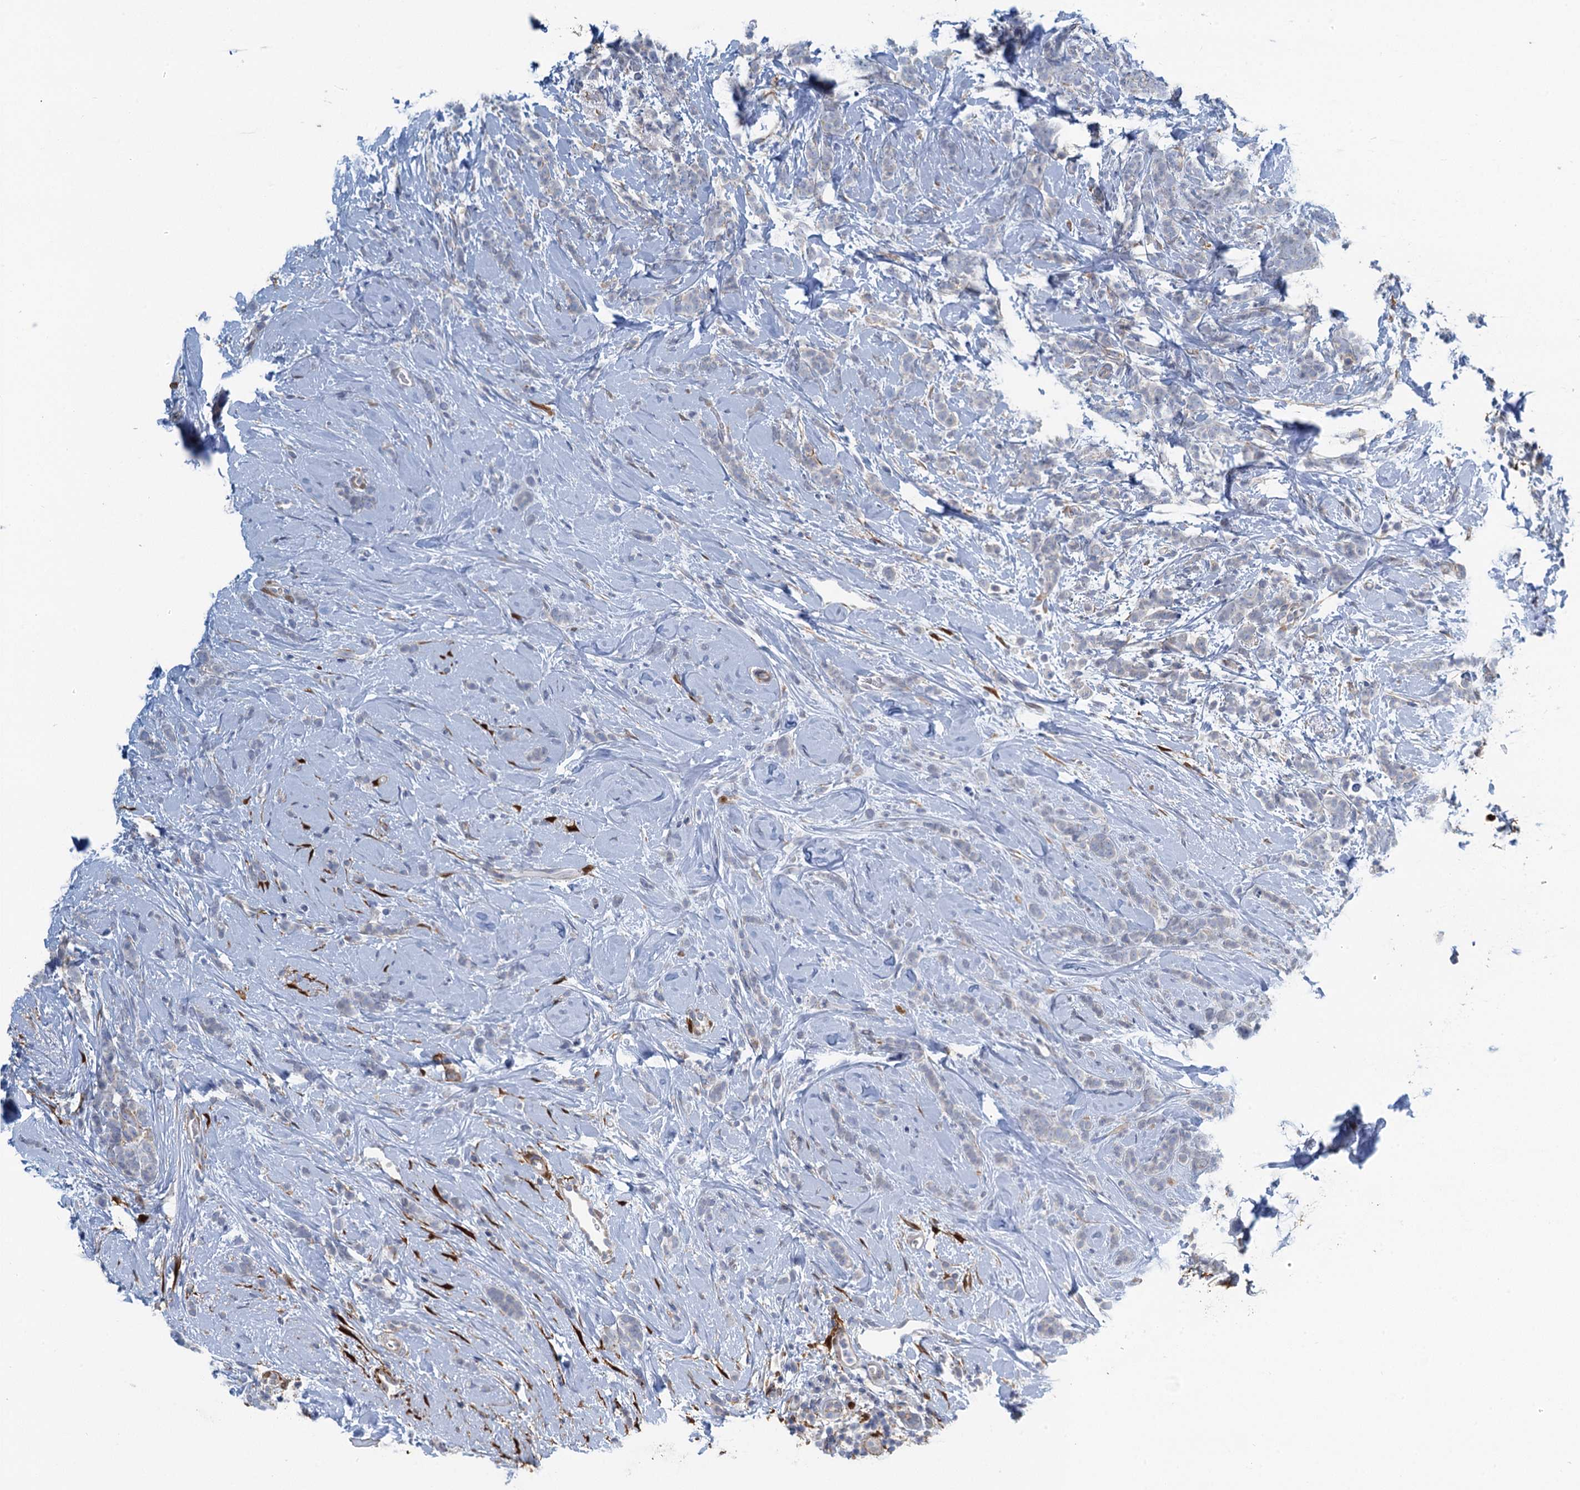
{"staining": {"intensity": "negative", "quantity": "none", "location": "none"}, "tissue": "breast cancer", "cell_type": "Tumor cells", "image_type": "cancer", "snomed": [{"axis": "morphology", "description": "Lobular carcinoma"}, {"axis": "topography", "description": "Breast"}], "caption": "IHC photomicrograph of neoplastic tissue: human breast lobular carcinoma stained with DAB exhibits no significant protein staining in tumor cells.", "gene": "POGLUT3", "patient": {"sex": "female", "age": 58}}